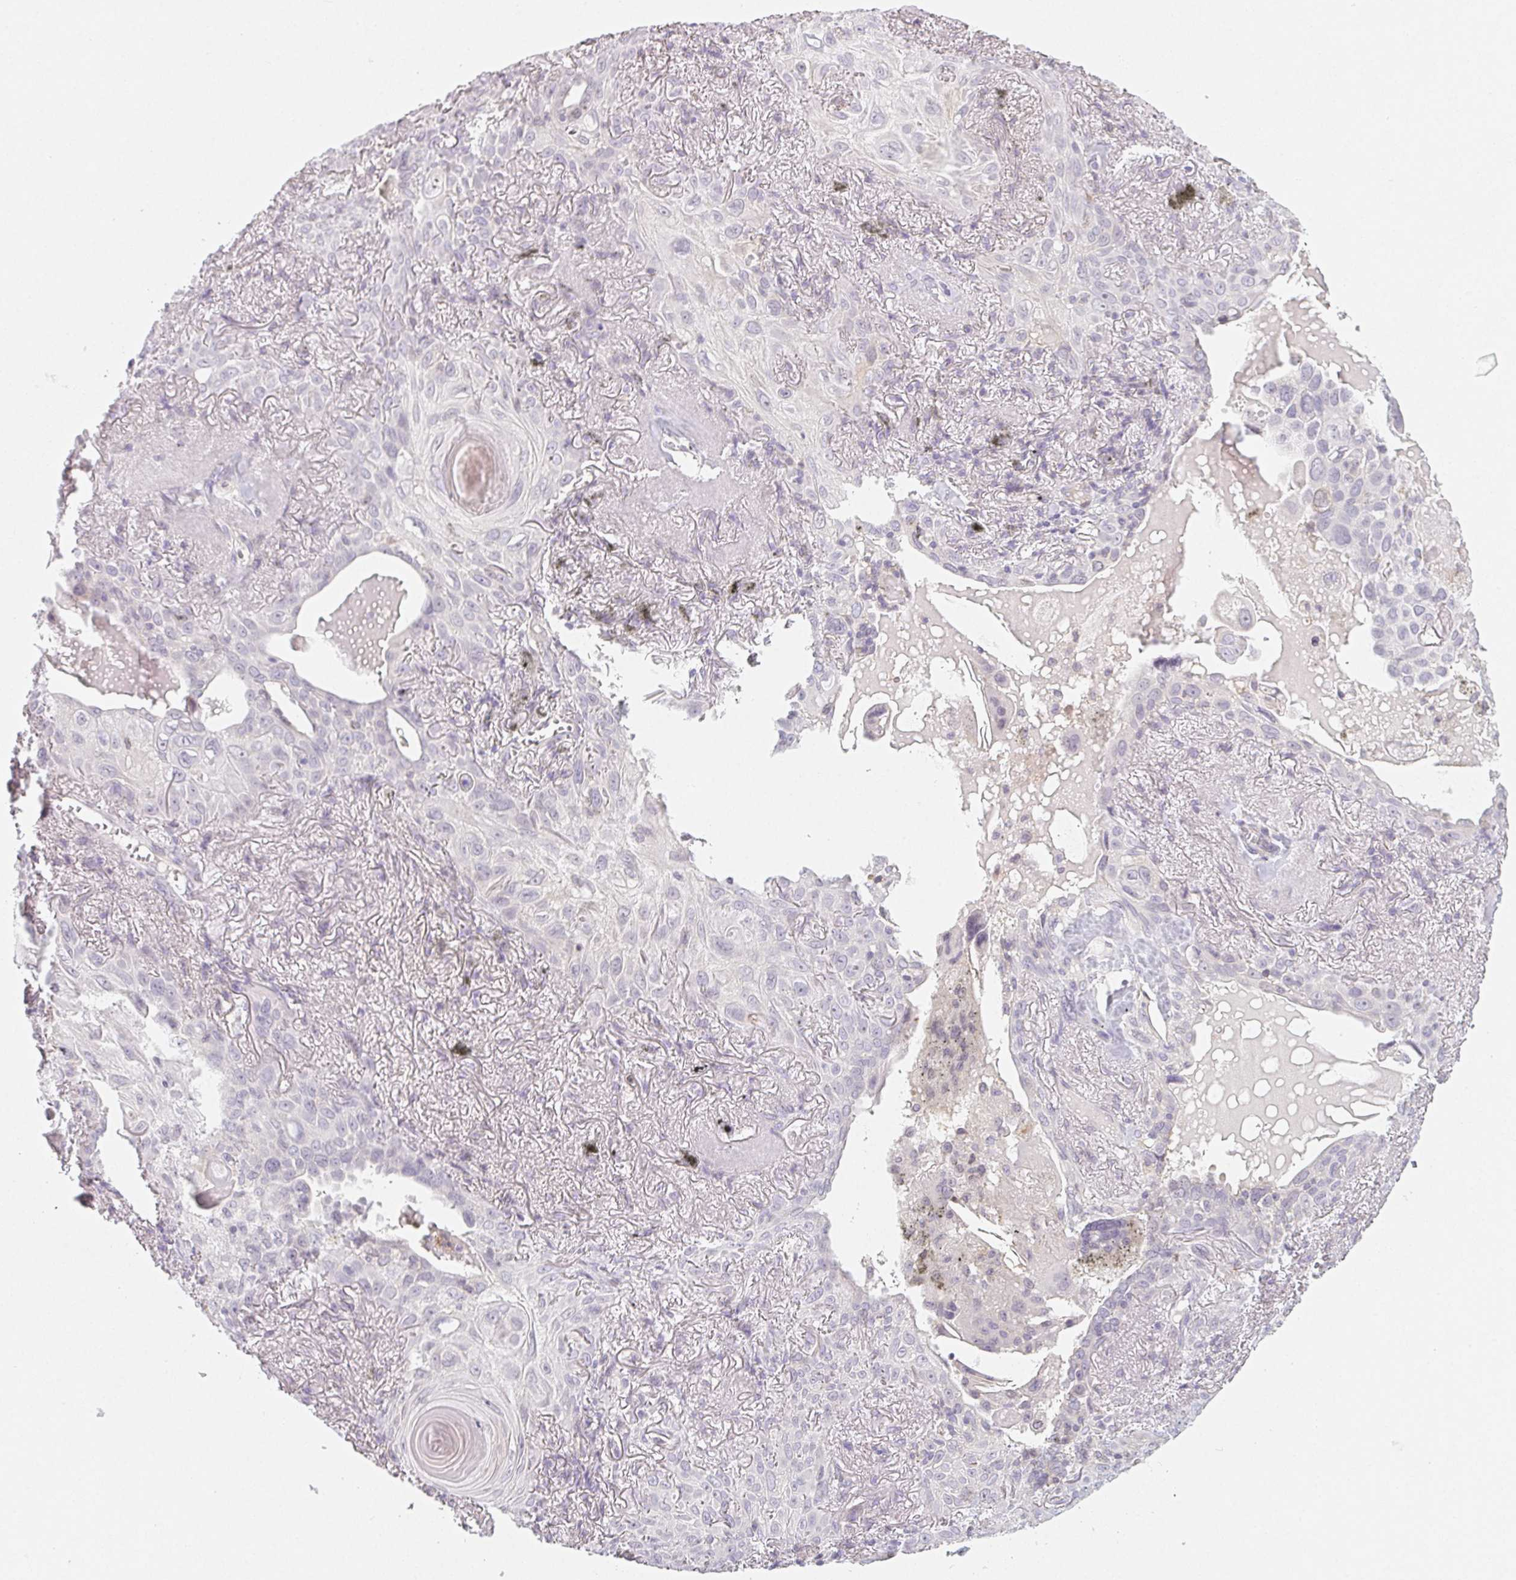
{"staining": {"intensity": "negative", "quantity": "none", "location": "none"}, "tissue": "lung cancer", "cell_type": "Tumor cells", "image_type": "cancer", "snomed": [{"axis": "morphology", "description": "Squamous cell carcinoma, NOS"}, {"axis": "topography", "description": "Lung"}], "caption": "A histopathology image of human lung squamous cell carcinoma is negative for staining in tumor cells. (Stains: DAB IHC with hematoxylin counter stain, Microscopy: brightfield microscopy at high magnification).", "gene": "LRRC23", "patient": {"sex": "male", "age": 79}}